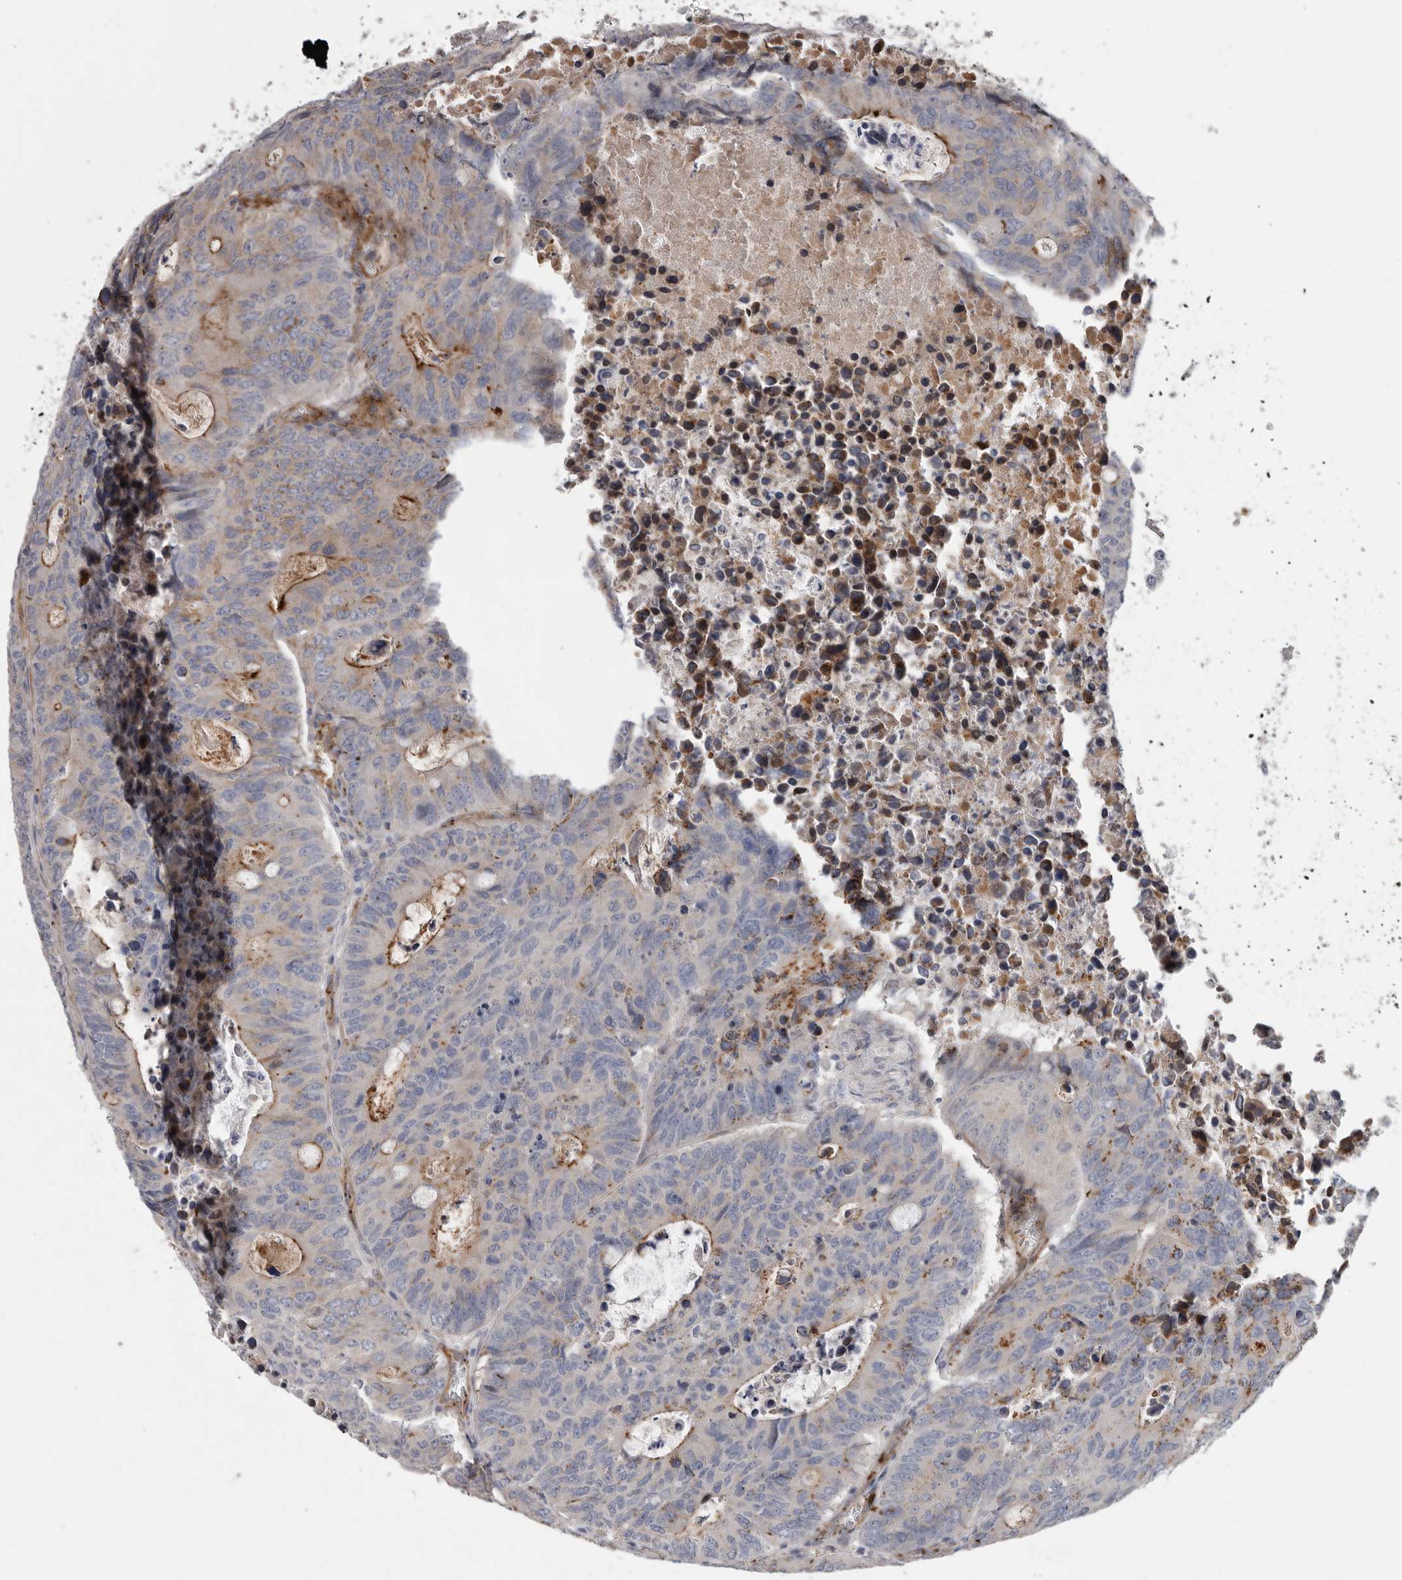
{"staining": {"intensity": "moderate", "quantity": "<25%", "location": "cytoplasmic/membranous"}, "tissue": "colorectal cancer", "cell_type": "Tumor cells", "image_type": "cancer", "snomed": [{"axis": "morphology", "description": "Adenocarcinoma, NOS"}, {"axis": "topography", "description": "Colon"}], "caption": "Colorectal adenocarcinoma stained with a protein marker reveals moderate staining in tumor cells.", "gene": "ATXN3L", "patient": {"sex": "male", "age": 87}}